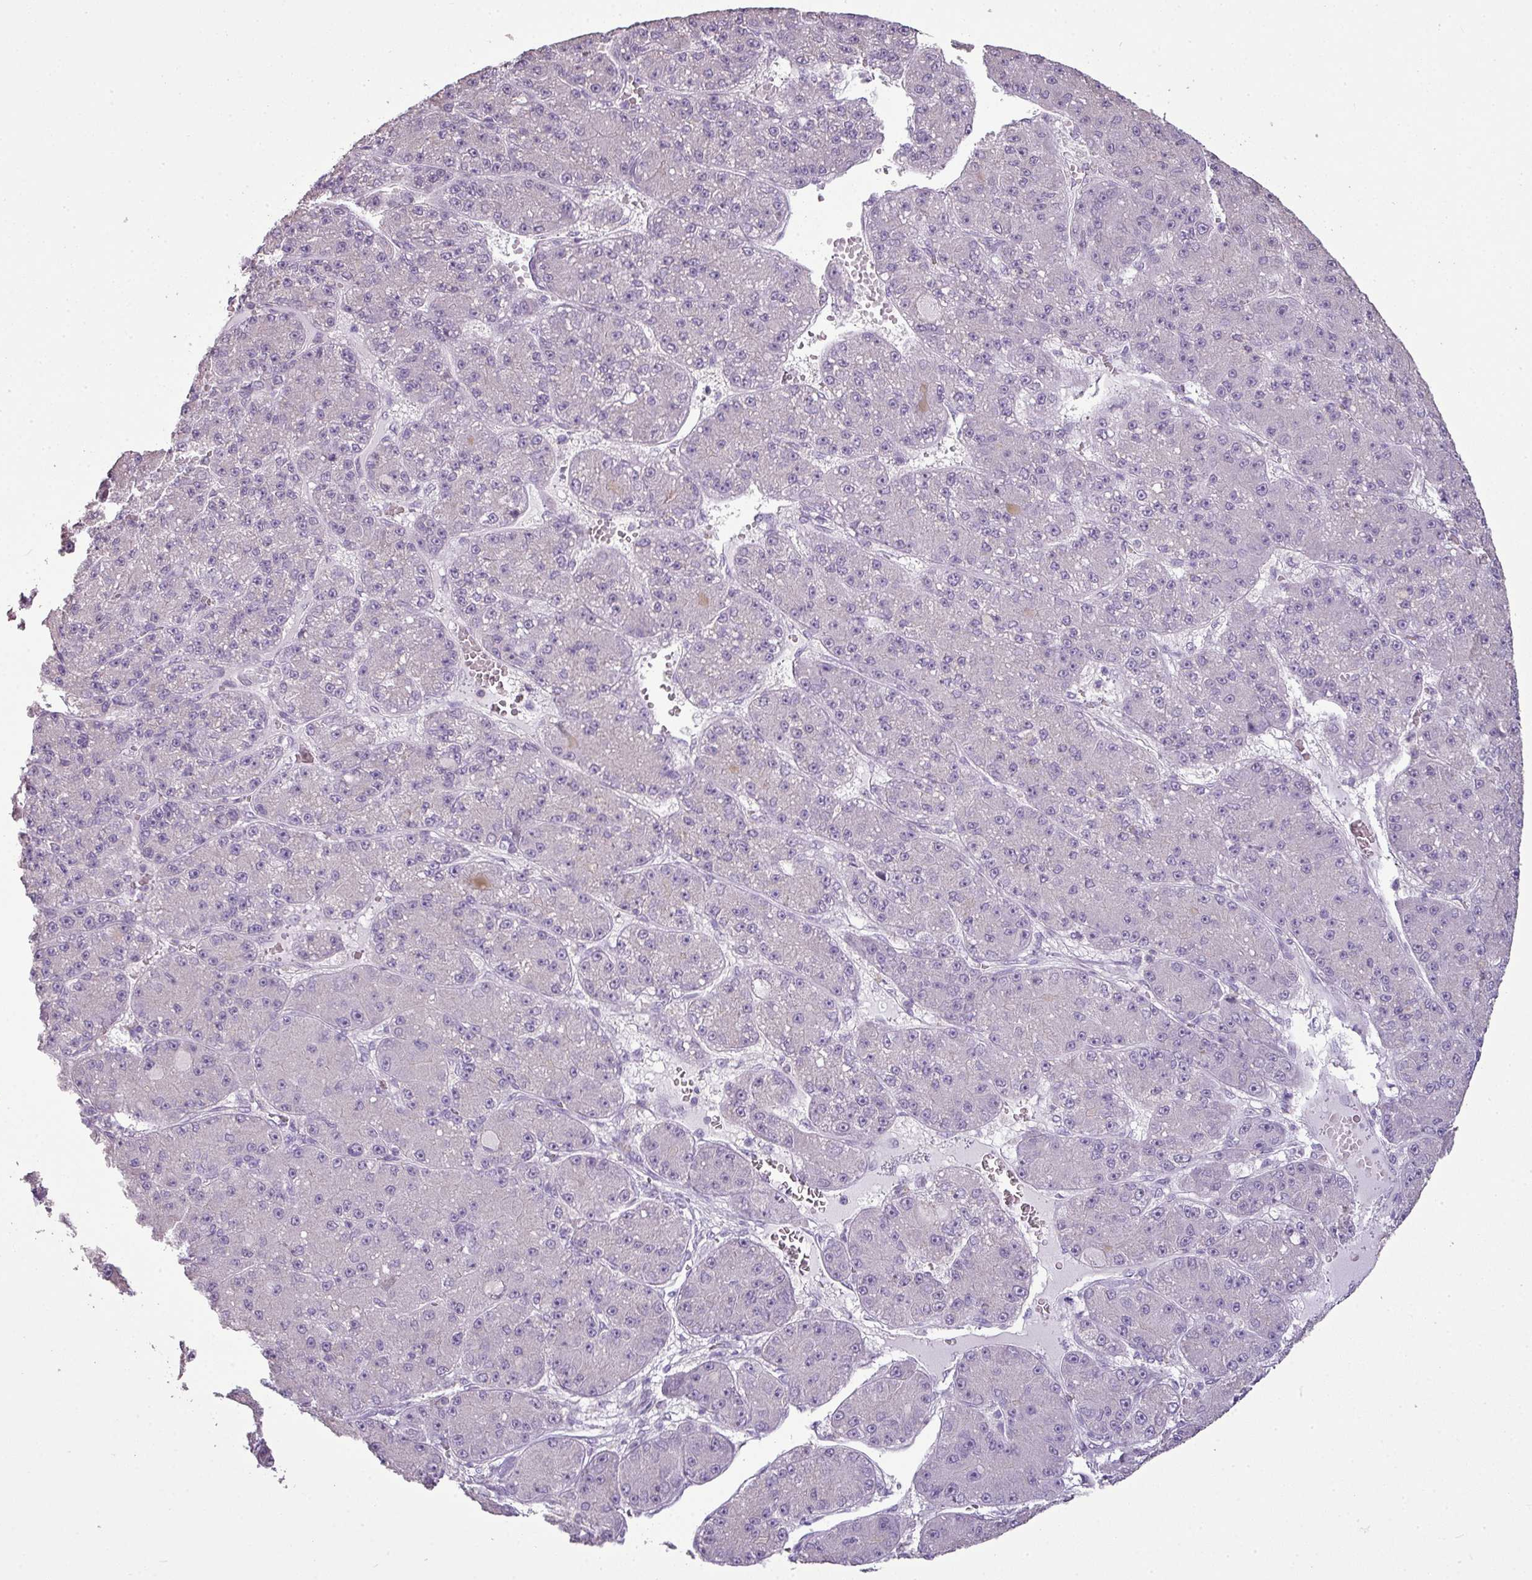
{"staining": {"intensity": "negative", "quantity": "none", "location": "none"}, "tissue": "liver cancer", "cell_type": "Tumor cells", "image_type": "cancer", "snomed": [{"axis": "morphology", "description": "Carcinoma, Hepatocellular, NOS"}, {"axis": "topography", "description": "Liver"}], "caption": "This is a histopathology image of IHC staining of liver cancer (hepatocellular carcinoma), which shows no expression in tumor cells.", "gene": "LY9", "patient": {"sex": "male", "age": 67}}